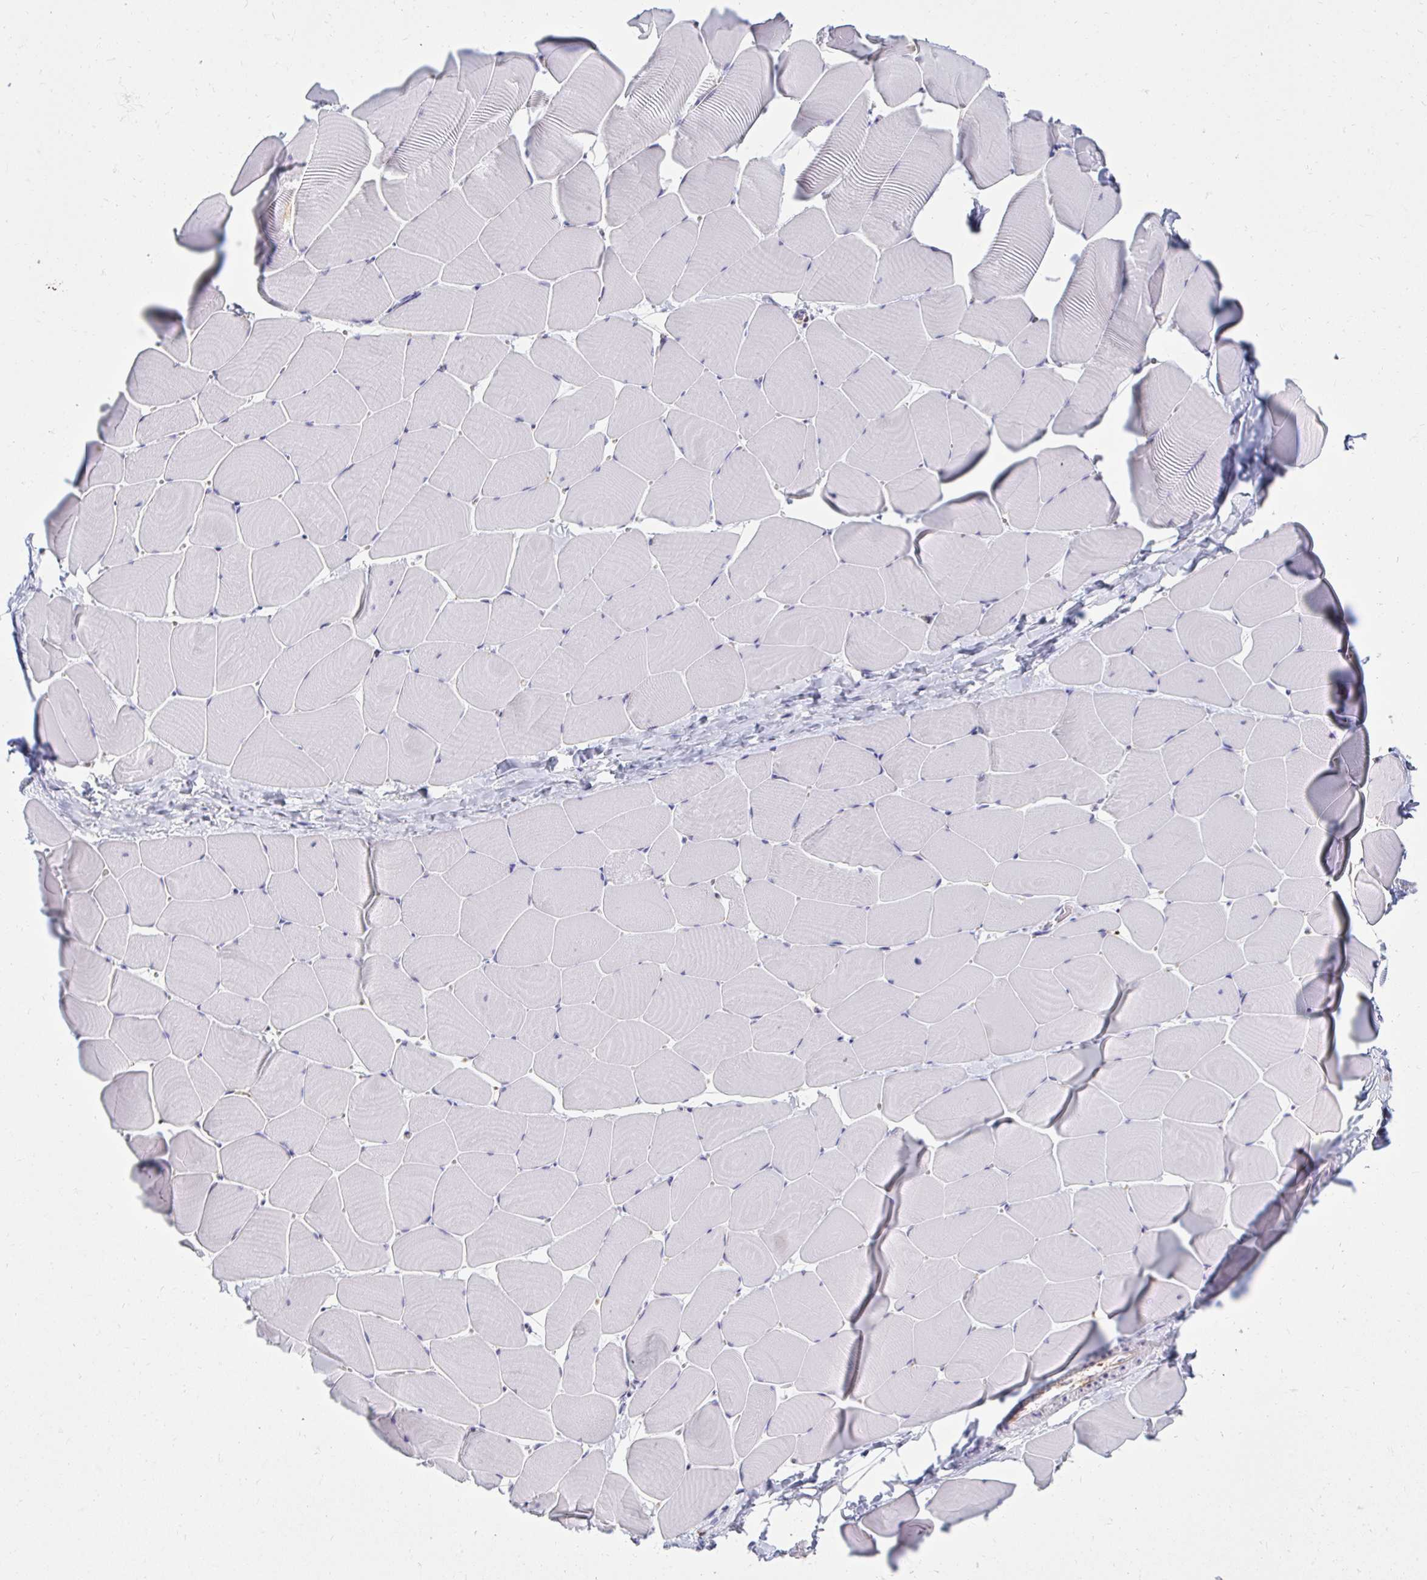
{"staining": {"intensity": "negative", "quantity": "none", "location": "none"}, "tissue": "skeletal muscle", "cell_type": "Myocytes", "image_type": "normal", "snomed": [{"axis": "morphology", "description": "Normal tissue, NOS"}, {"axis": "topography", "description": "Skeletal muscle"}], "caption": "Immunohistochemistry (IHC) of normal human skeletal muscle shows no positivity in myocytes.", "gene": "ANKRD62", "patient": {"sex": "male", "age": 25}}